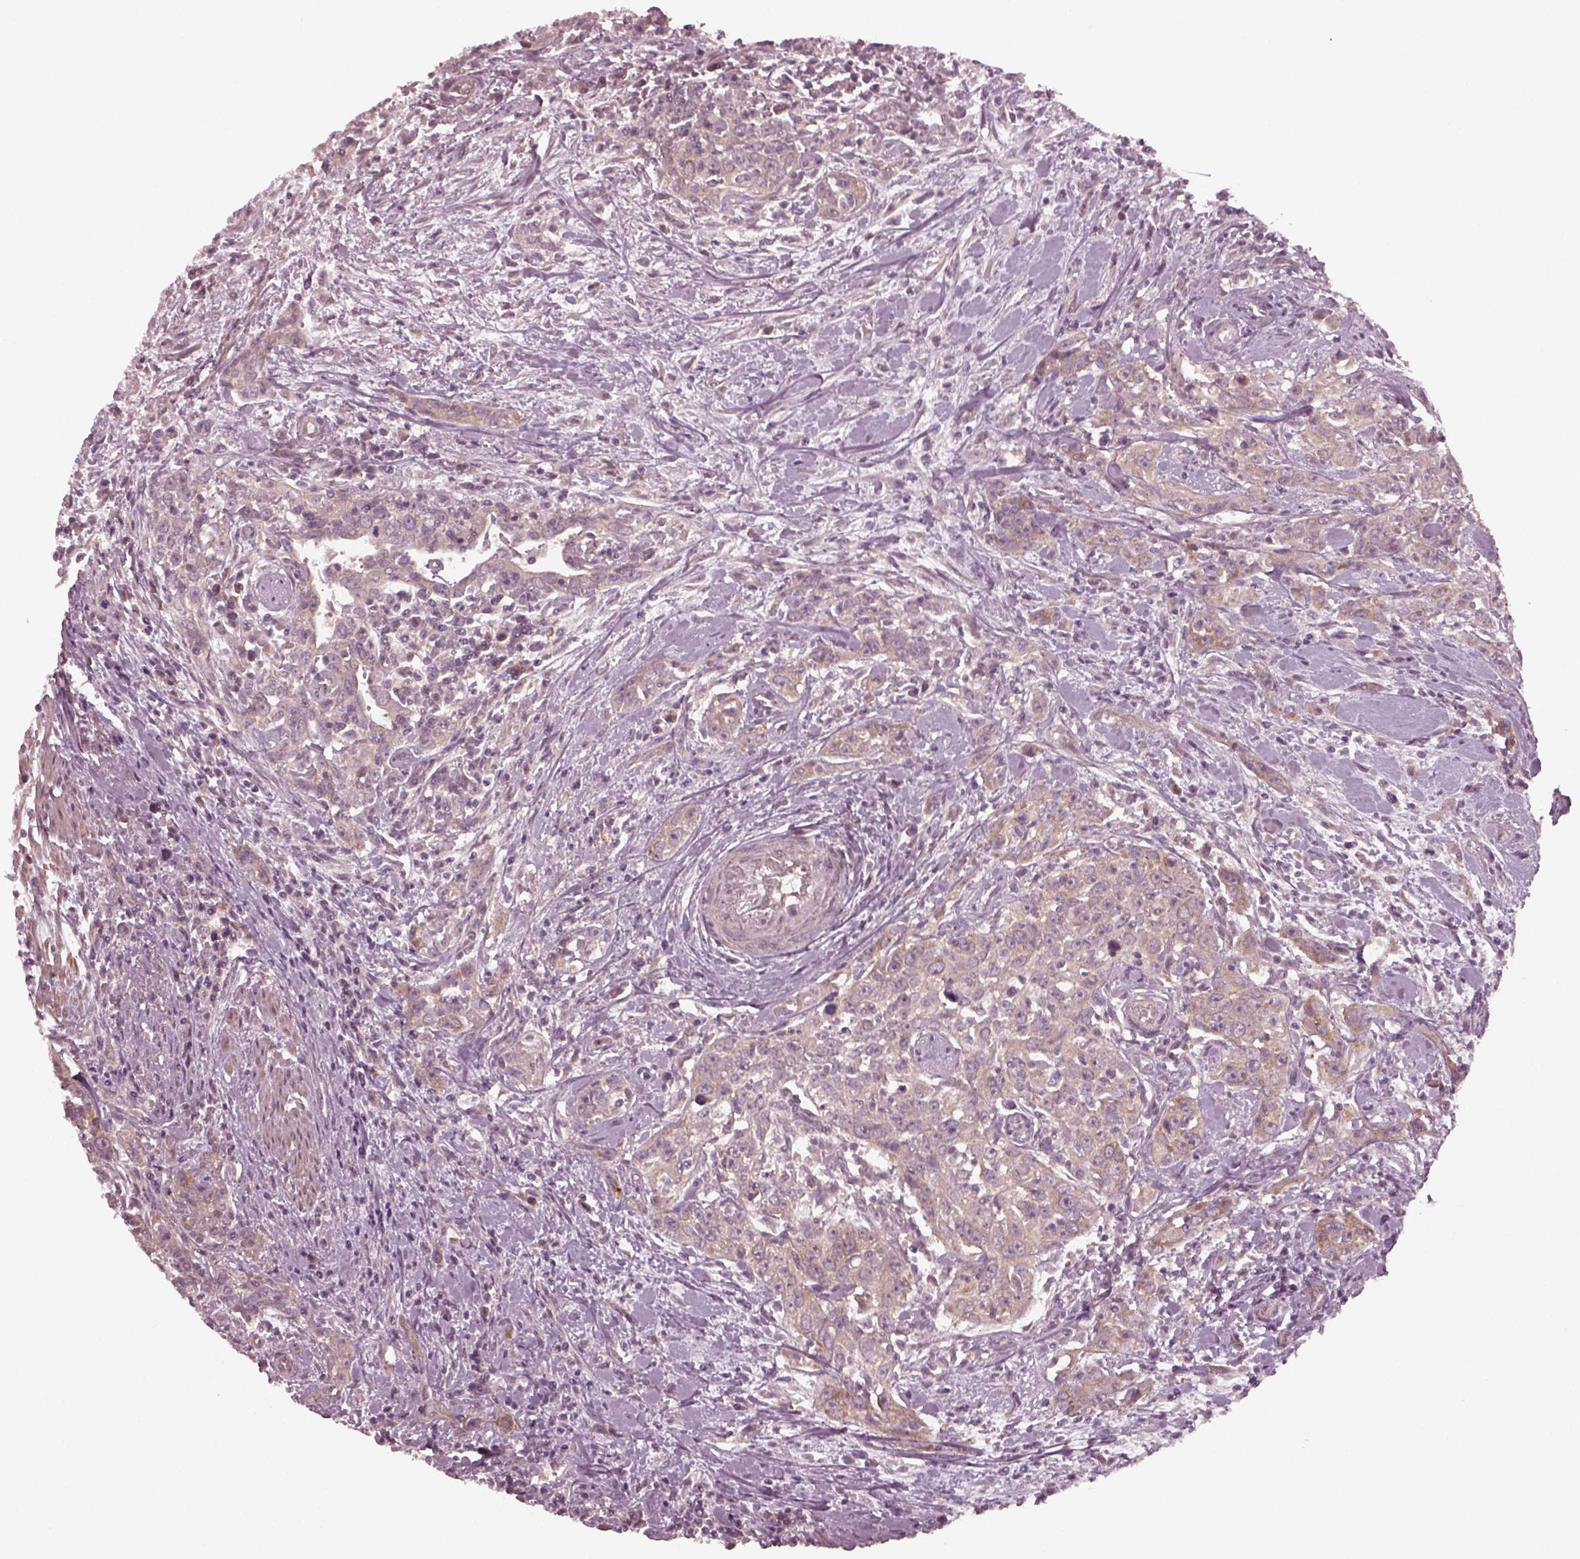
{"staining": {"intensity": "weak", "quantity": "<25%", "location": "cytoplasmic/membranous"}, "tissue": "urothelial cancer", "cell_type": "Tumor cells", "image_type": "cancer", "snomed": [{"axis": "morphology", "description": "Urothelial carcinoma, High grade"}, {"axis": "topography", "description": "Urinary bladder"}], "caption": "DAB (3,3'-diaminobenzidine) immunohistochemical staining of human urothelial carcinoma (high-grade) exhibits no significant expression in tumor cells. Nuclei are stained in blue.", "gene": "FAF2", "patient": {"sex": "male", "age": 83}}